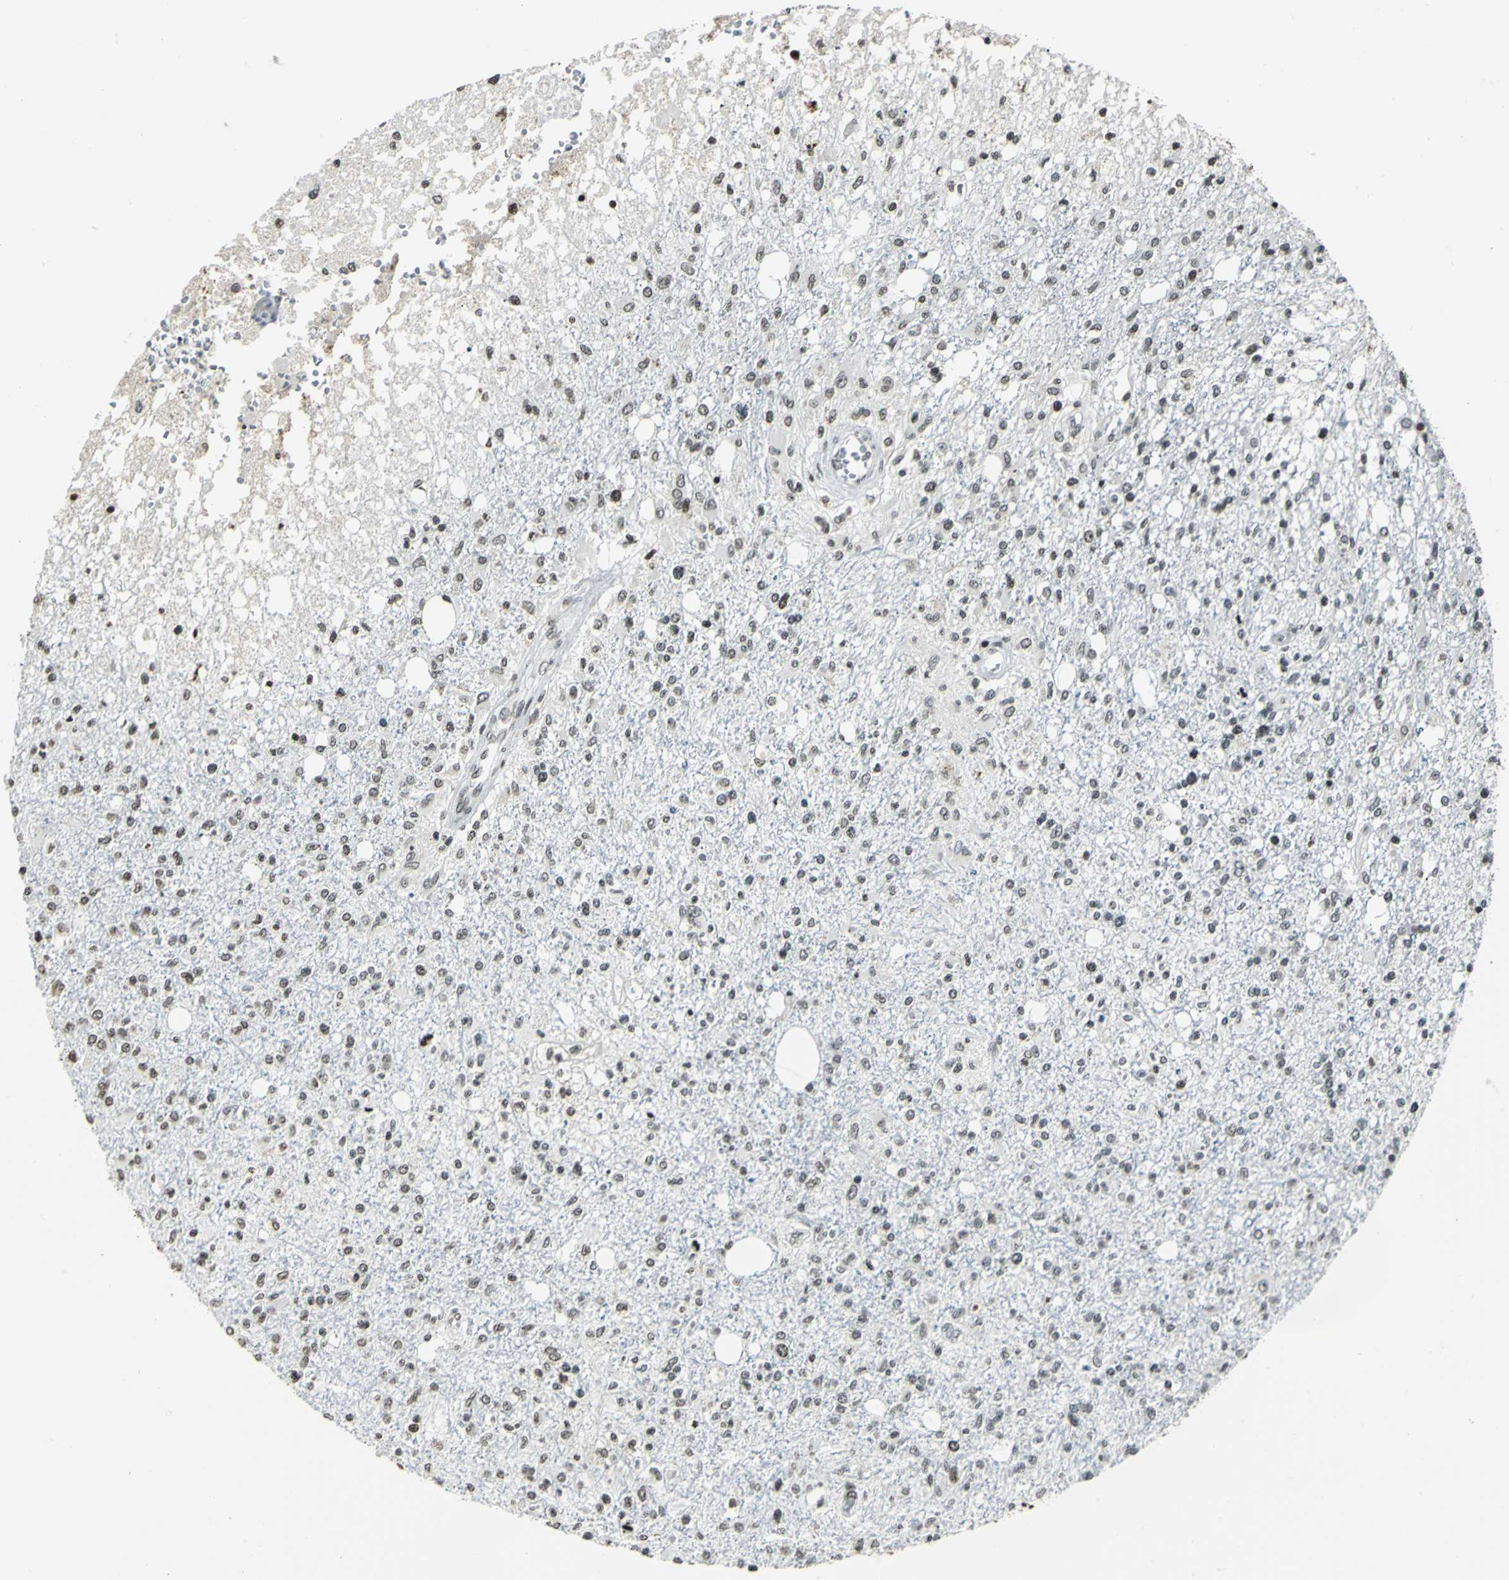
{"staining": {"intensity": "moderate", "quantity": ">75%", "location": "nuclear"}, "tissue": "glioma", "cell_type": "Tumor cells", "image_type": "cancer", "snomed": [{"axis": "morphology", "description": "Glioma, malignant, High grade"}, {"axis": "topography", "description": "Cerebral cortex"}], "caption": "This histopathology image reveals IHC staining of glioma, with medium moderate nuclear staining in about >75% of tumor cells.", "gene": "MCM4", "patient": {"sex": "male", "age": 76}}